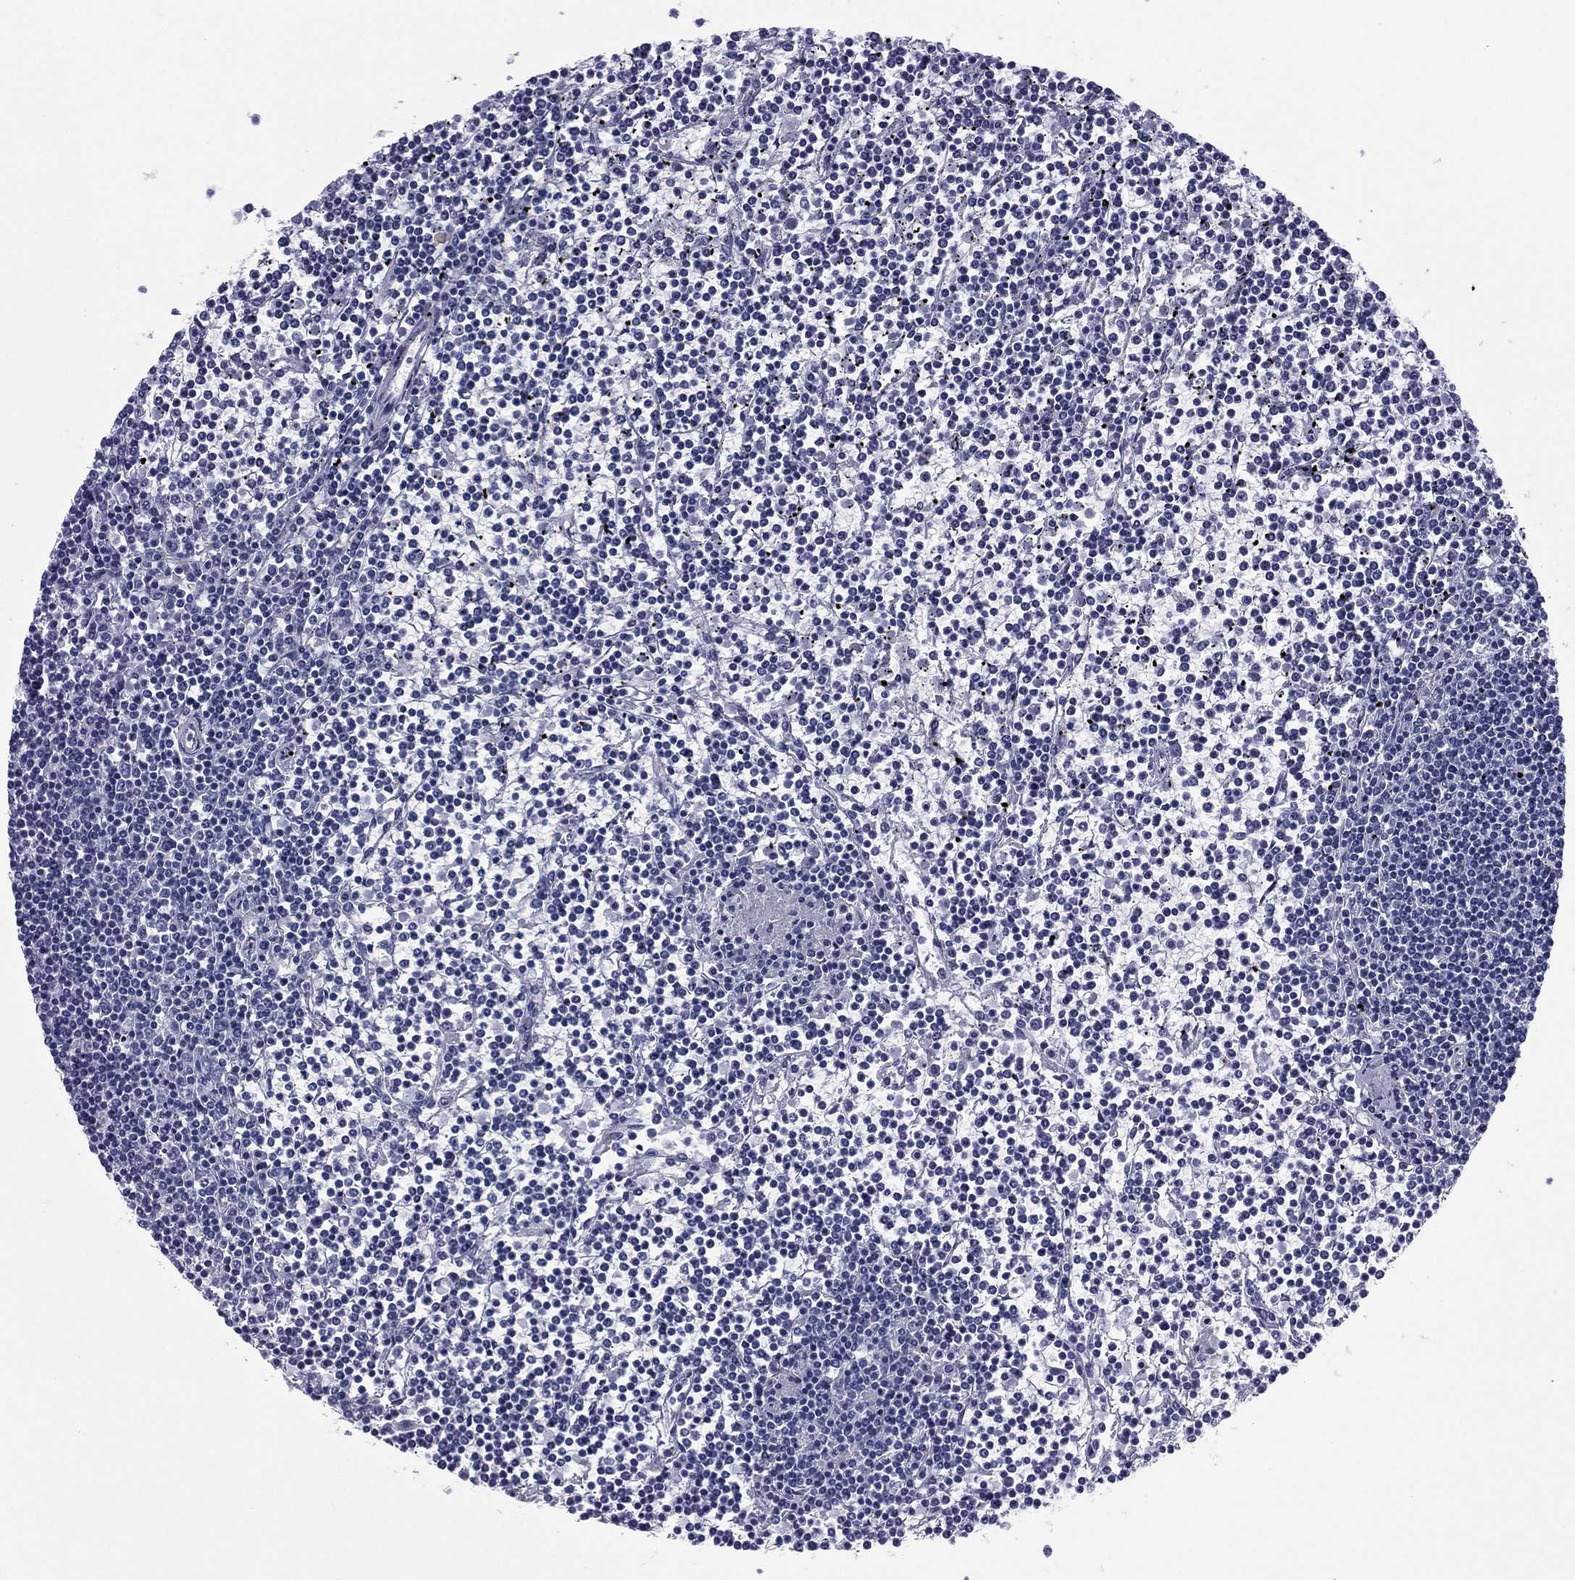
{"staining": {"intensity": "negative", "quantity": "none", "location": "none"}, "tissue": "lymphoma", "cell_type": "Tumor cells", "image_type": "cancer", "snomed": [{"axis": "morphology", "description": "Malignant lymphoma, non-Hodgkin's type, Low grade"}, {"axis": "topography", "description": "Spleen"}], "caption": "High power microscopy photomicrograph of an IHC histopathology image of lymphoma, revealing no significant positivity in tumor cells.", "gene": "CAVIN3", "patient": {"sex": "female", "age": 19}}